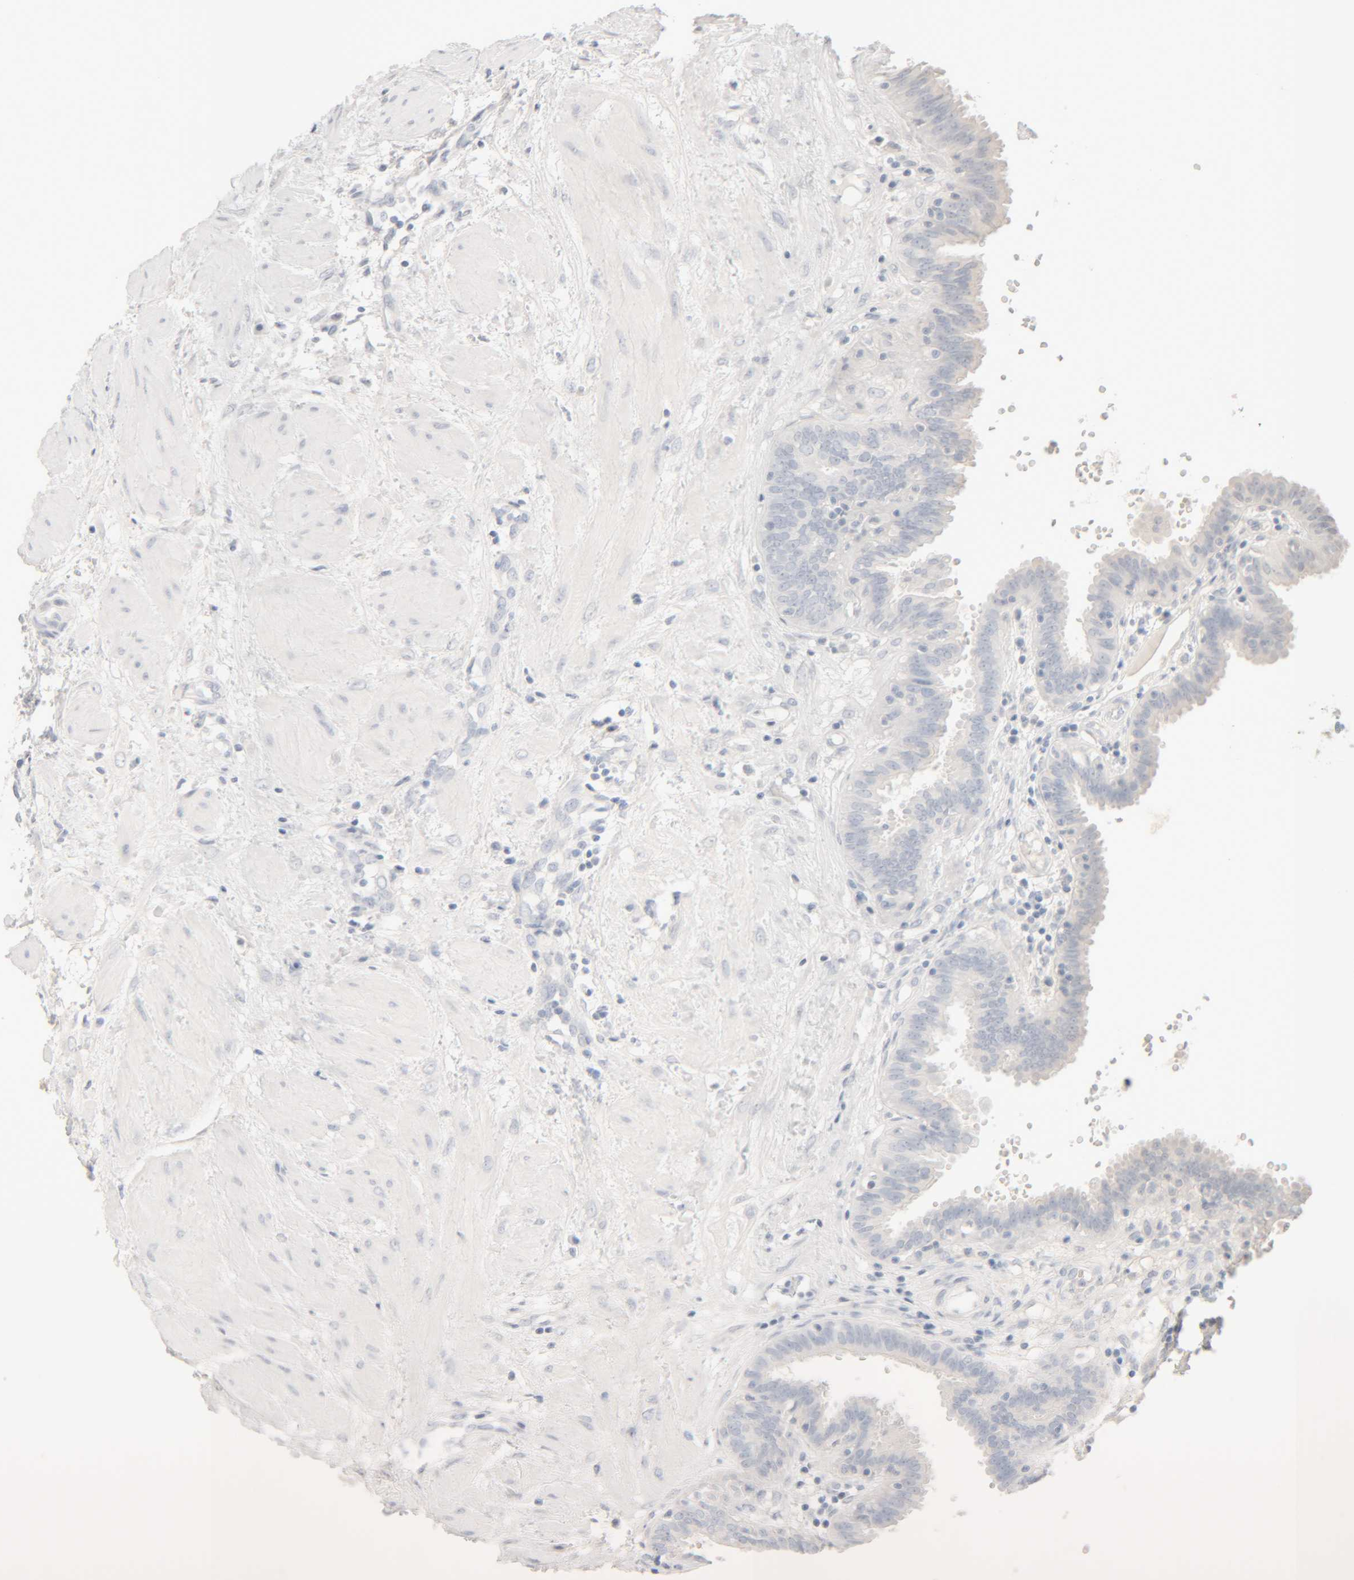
{"staining": {"intensity": "negative", "quantity": "none", "location": "none"}, "tissue": "fallopian tube", "cell_type": "Glandular cells", "image_type": "normal", "snomed": [{"axis": "morphology", "description": "Normal tissue, NOS"}, {"axis": "topography", "description": "Fallopian tube"}, {"axis": "topography", "description": "Placenta"}], "caption": "This is an IHC micrograph of unremarkable human fallopian tube. There is no staining in glandular cells.", "gene": "RIDA", "patient": {"sex": "female", "age": 32}}